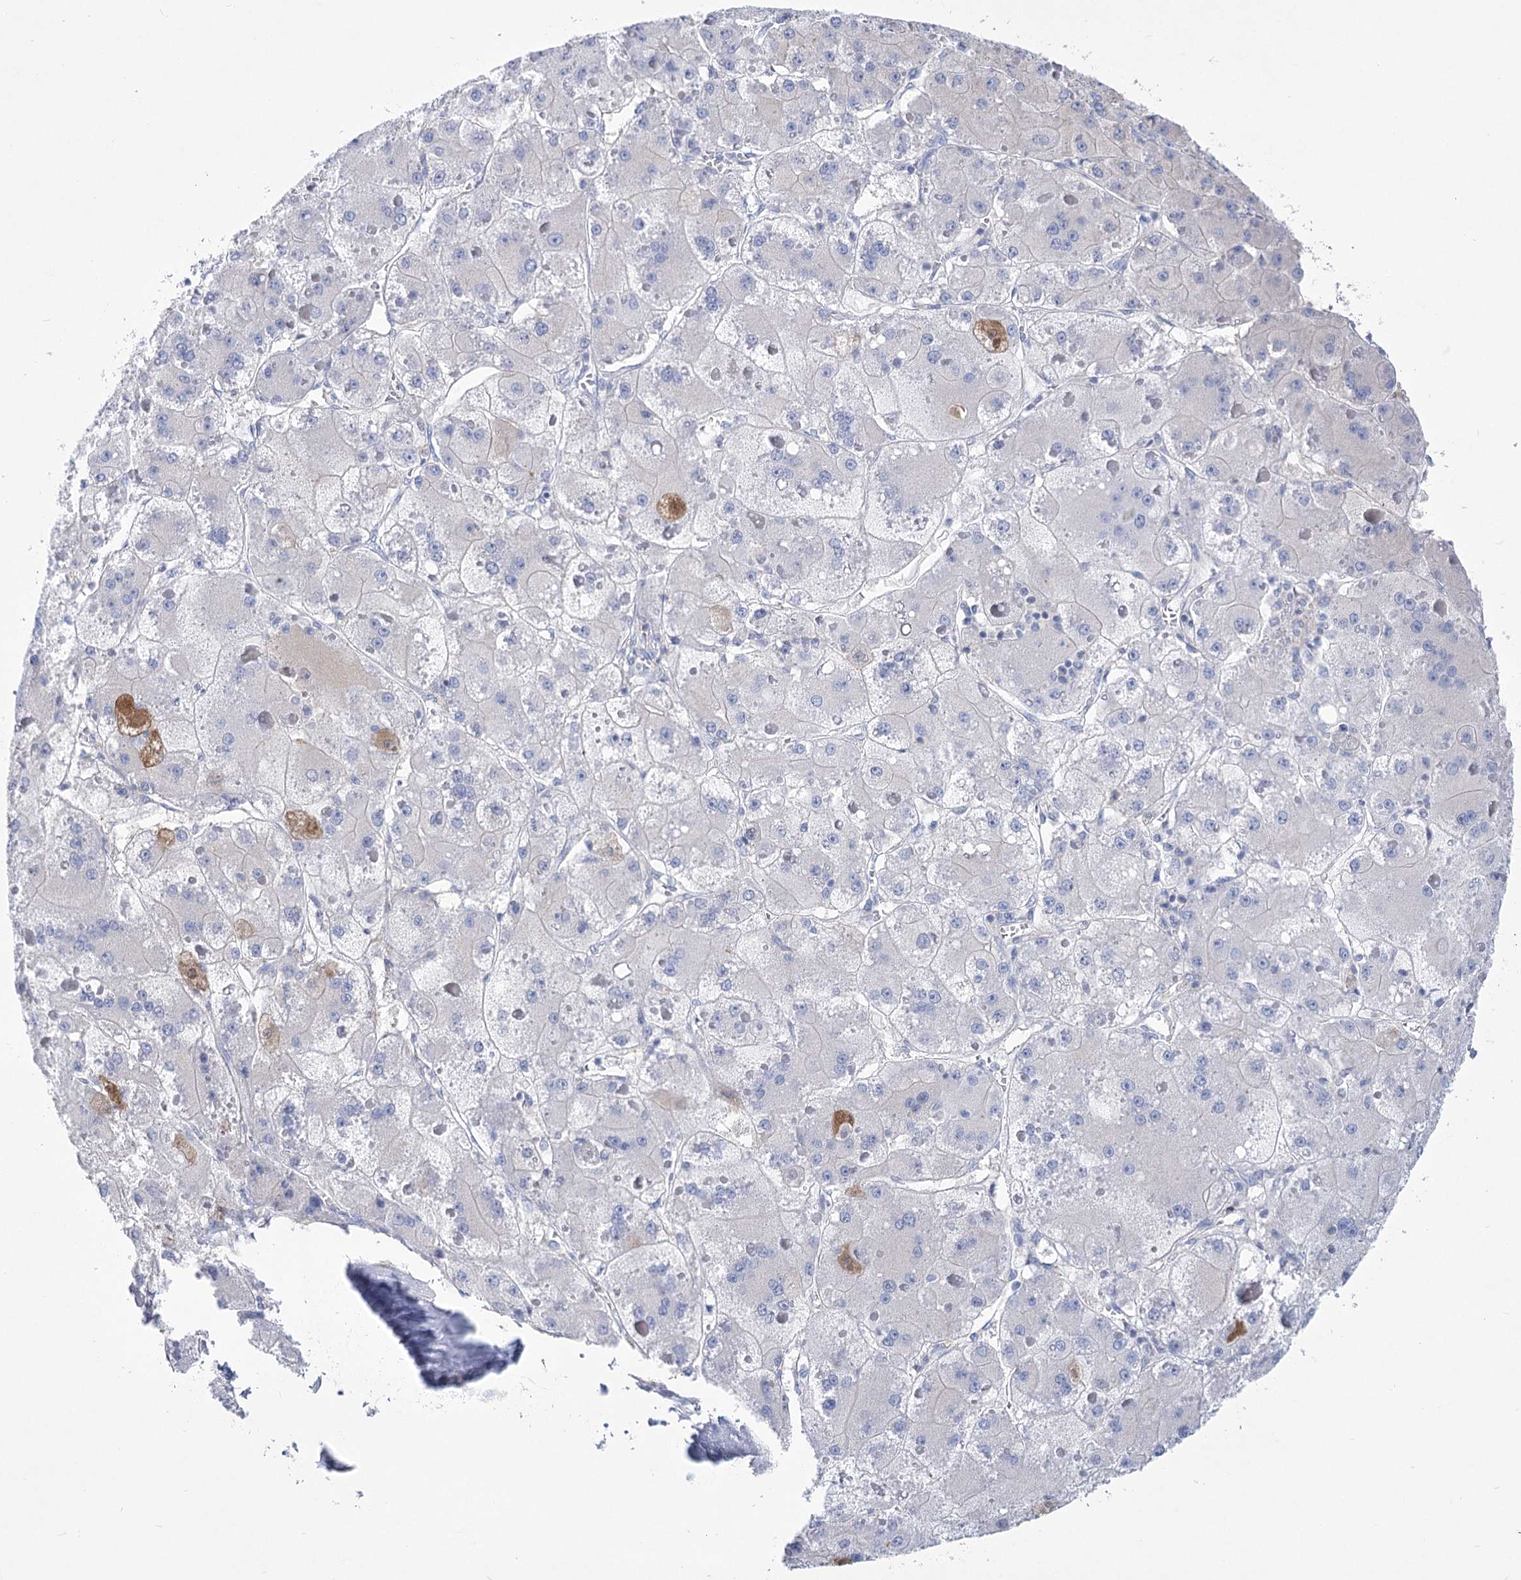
{"staining": {"intensity": "negative", "quantity": "none", "location": "none"}, "tissue": "liver cancer", "cell_type": "Tumor cells", "image_type": "cancer", "snomed": [{"axis": "morphology", "description": "Carcinoma, Hepatocellular, NOS"}, {"axis": "topography", "description": "Liver"}], "caption": "The photomicrograph demonstrates no staining of tumor cells in liver cancer.", "gene": "PCDHA1", "patient": {"sex": "female", "age": 73}}